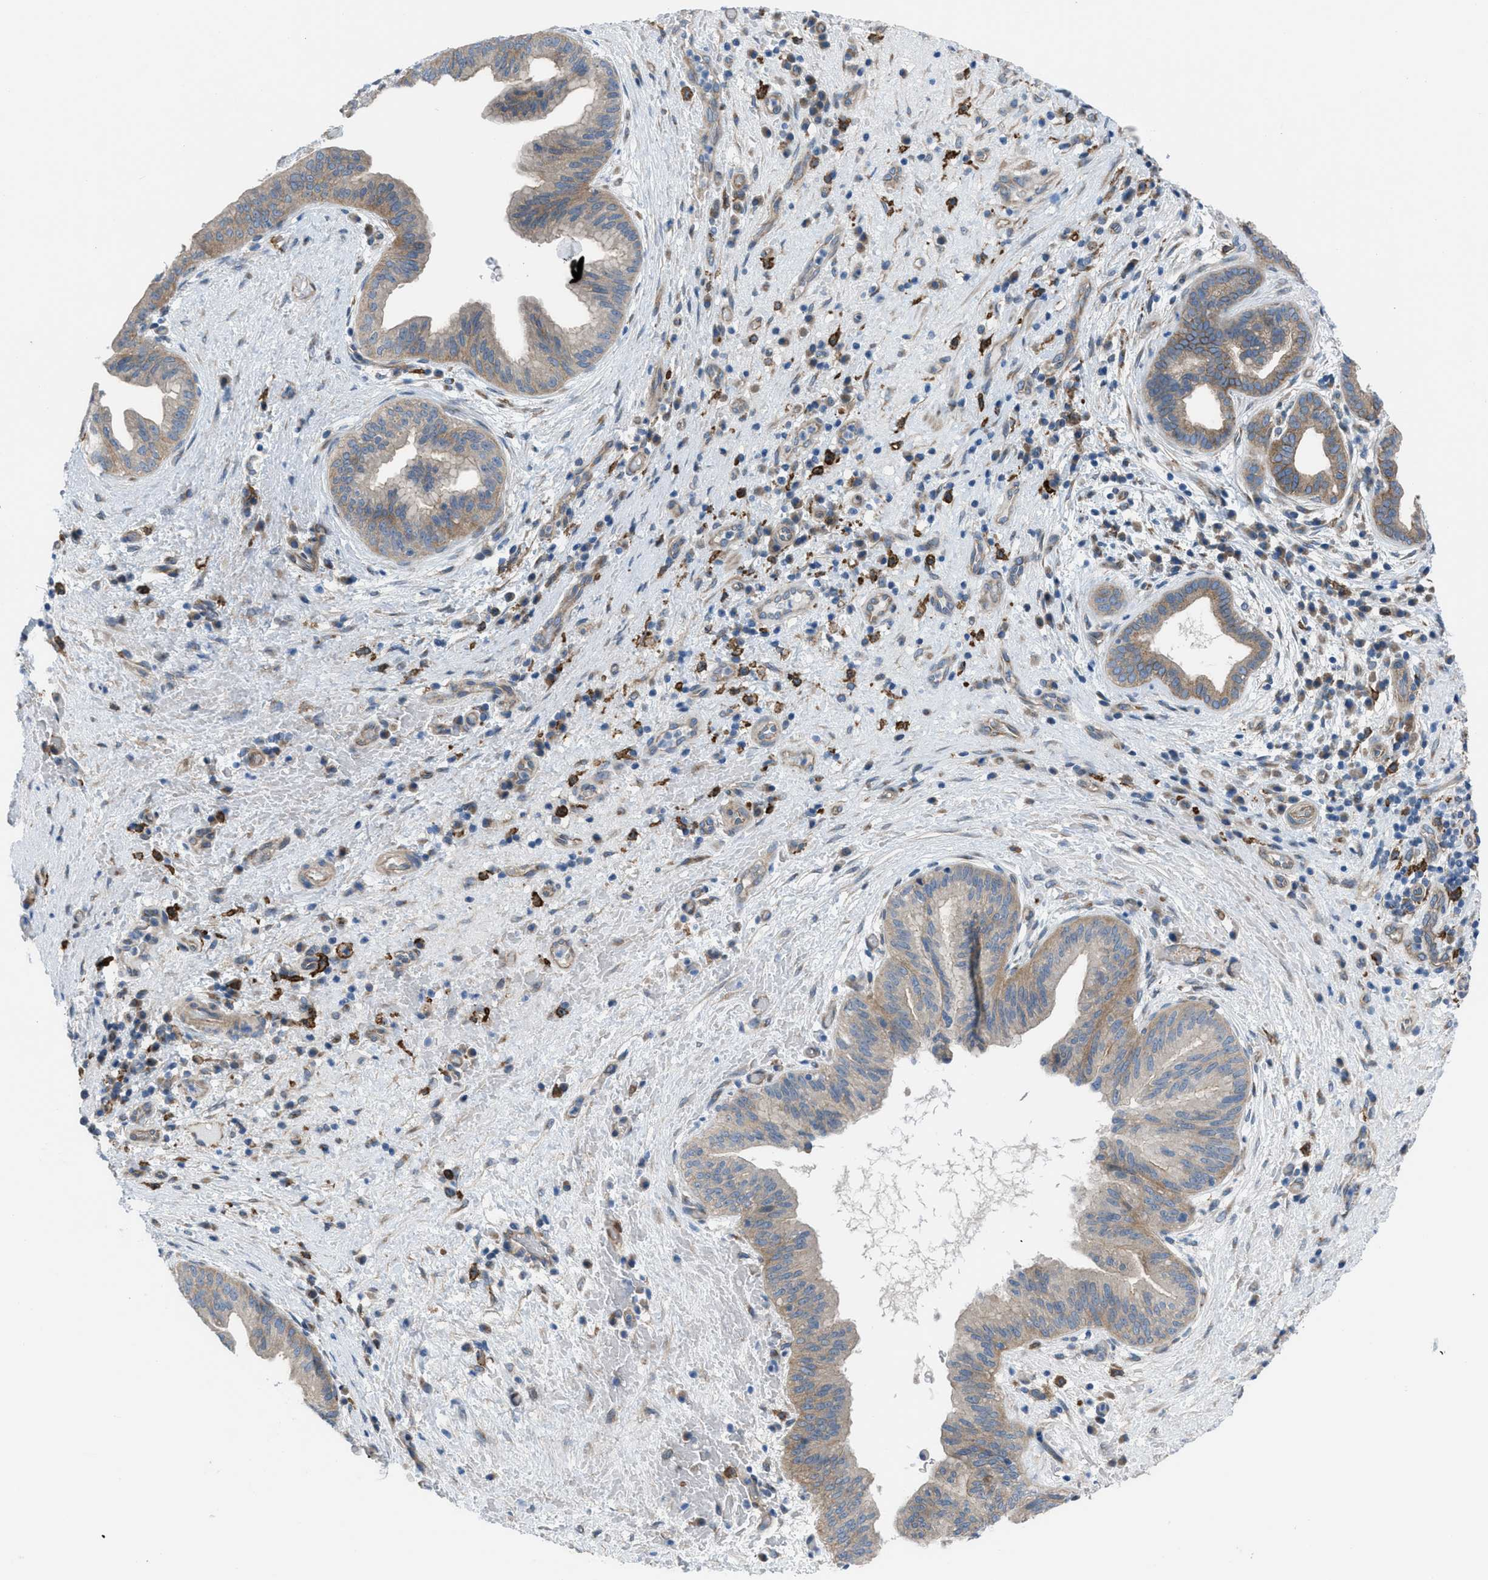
{"staining": {"intensity": "moderate", "quantity": ">75%", "location": "cytoplasmic/membranous"}, "tissue": "liver cancer", "cell_type": "Tumor cells", "image_type": "cancer", "snomed": [{"axis": "morphology", "description": "Cholangiocarcinoma"}, {"axis": "topography", "description": "Liver"}], "caption": "Protein staining displays moderate cytoplasmic/membranous expression in approximately >75% of tumor cells in liver cholangiocarcinoma.", "gene": "EGFR", "patient": {"sex": "female", "age": 38}}